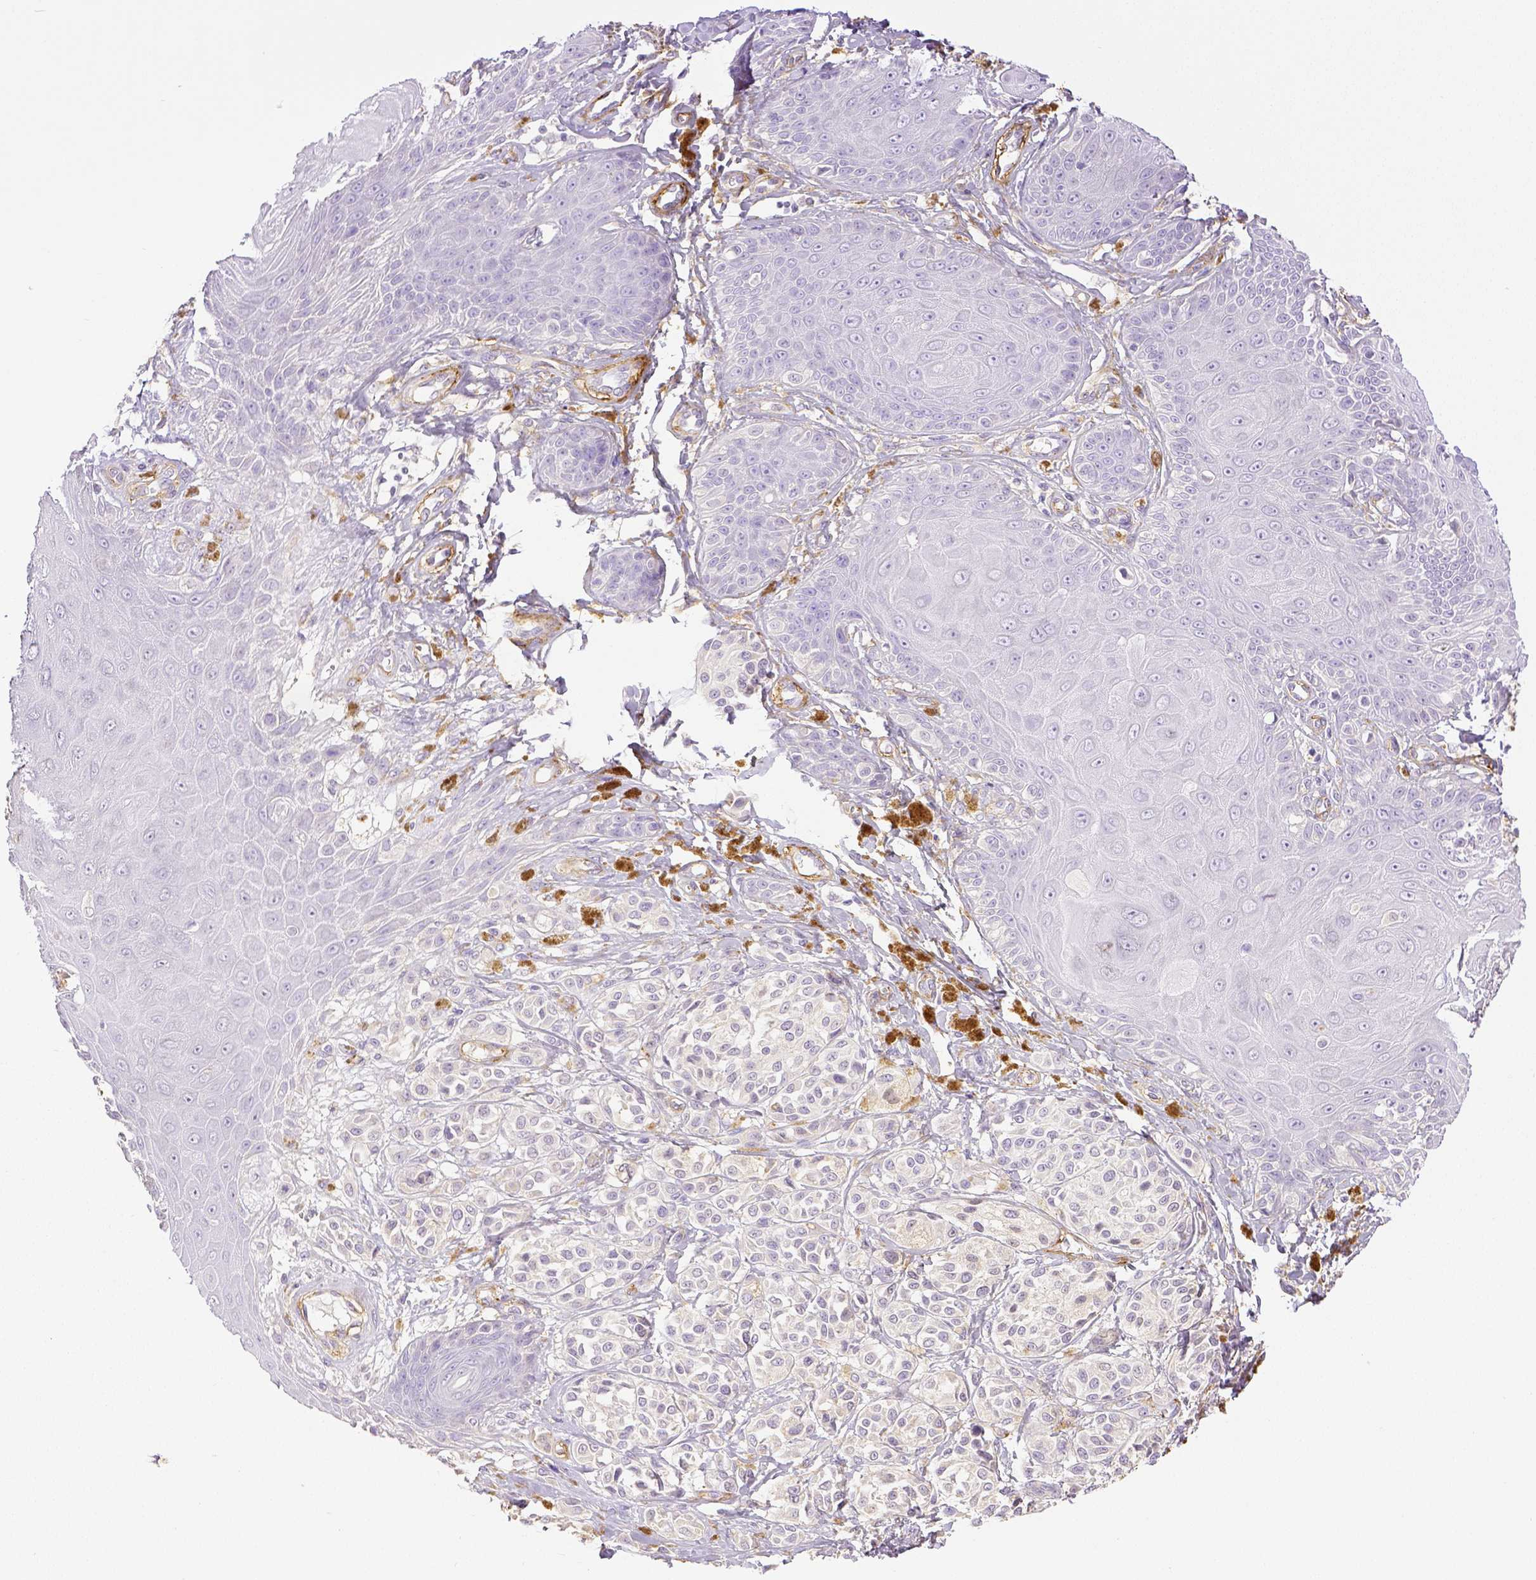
{"staining": {"intensity": "negative", "quantity": "none", "location": "none"}, "tissue": "melanoma", "cell_type": "Tumor cells", "image_type": "cancer", "snomed": [{"axis": "morphology", "description": "Malignant melanoma, NOS"}, {"axis": "topography", "description": "Skin"}], "caption": "A high-resolution histopathology image shows immunohistochemistry (IHC) staining of malignant melanoma, which reveals no significant expression in tumor cells.", "gene": "THY1", "patient": {"sex": "female", "age": 80}}